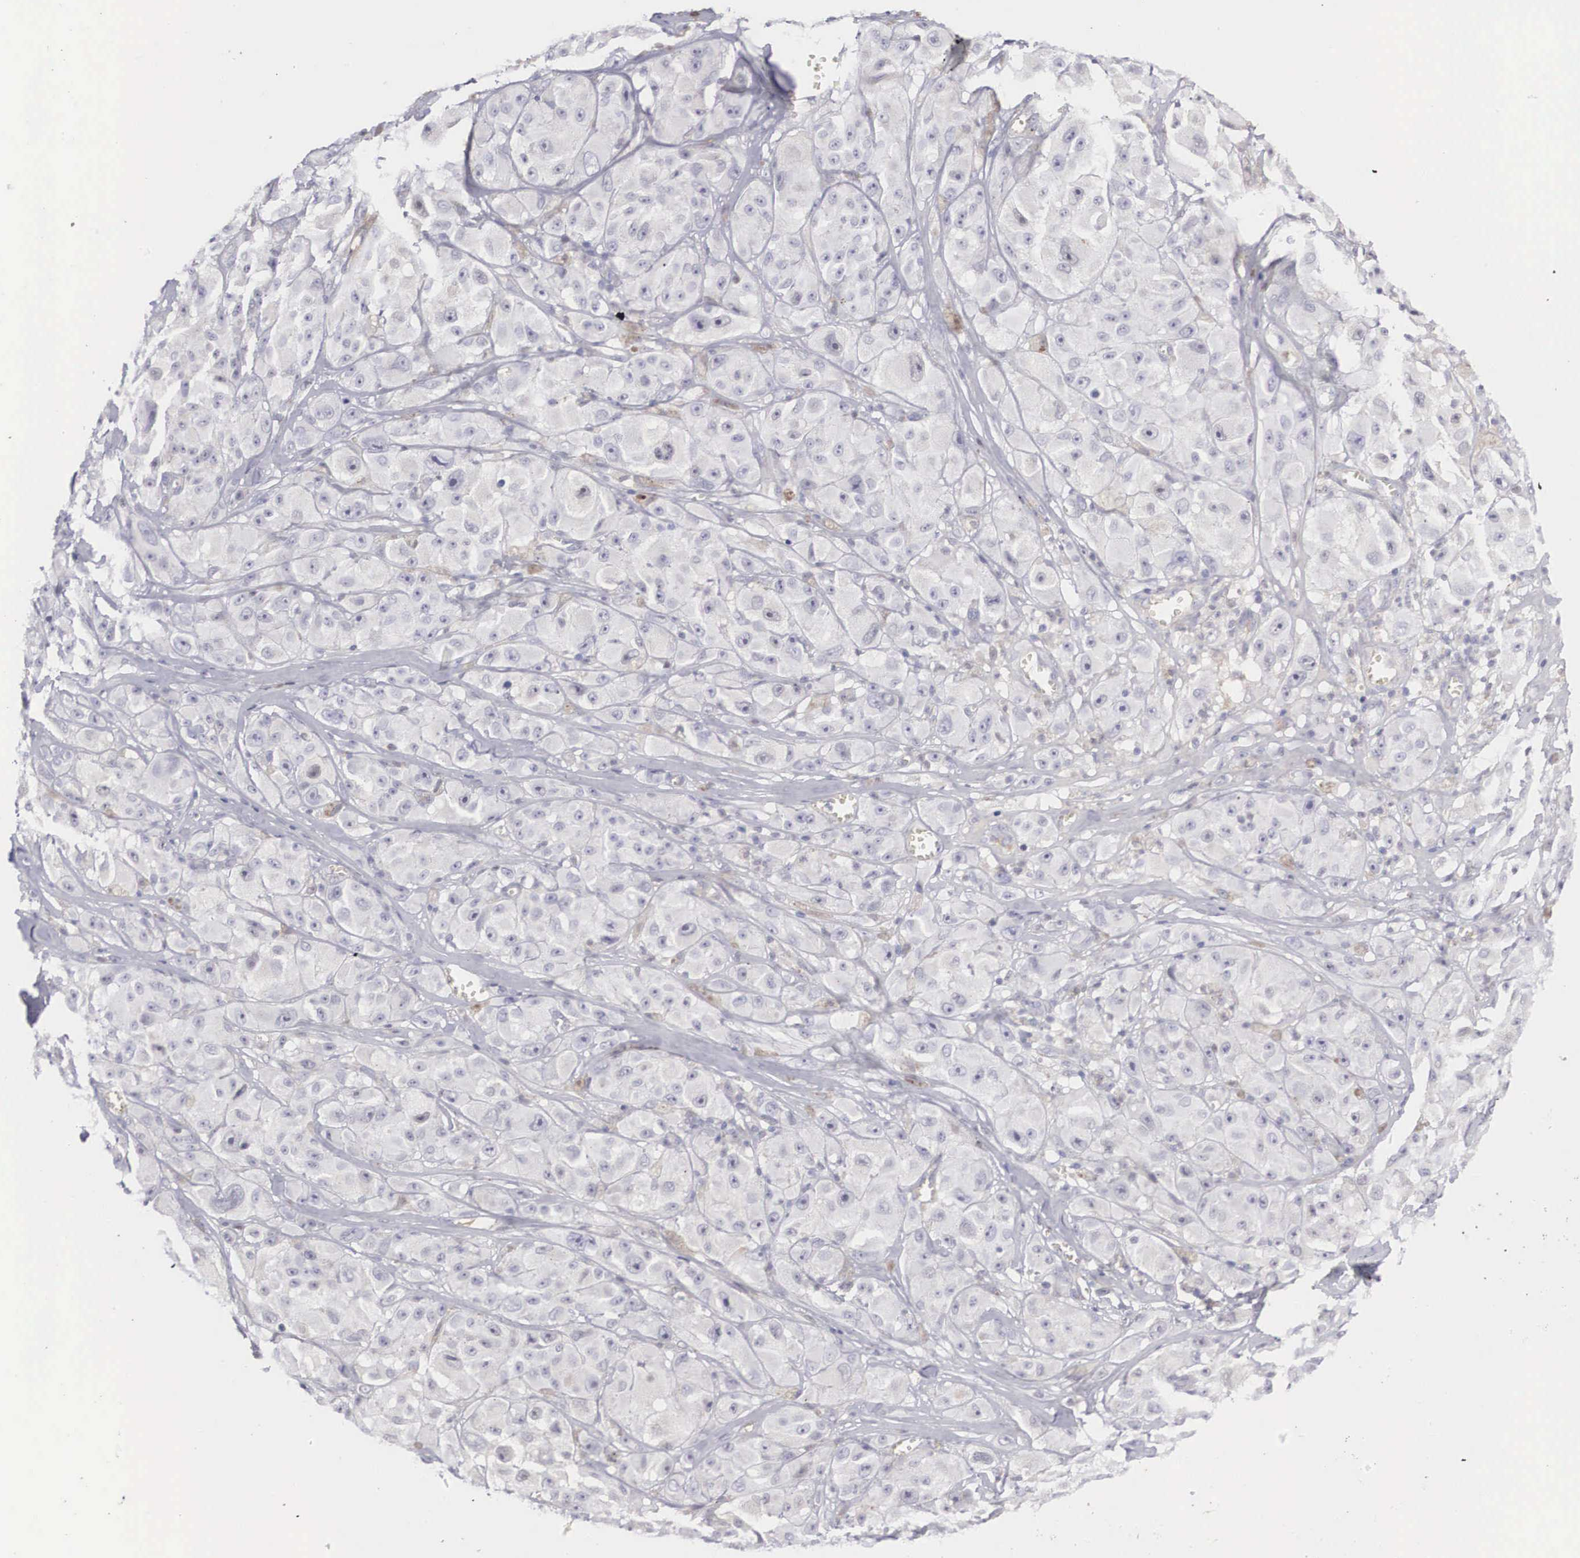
{"staining": {"intensity": "negative", "quantity": "none", "location": "none"}, "tissue": "melanoma", "cell_type": "Tumor cells", "image_type": "cancer", "snomed": [{"axis": "morphology", "description": "Malignant melanoma, NOS"}, {"axis": "topography", "description": "Skin"}], "caption": "High power microscopy histopathology image of an immunohistochemistry image of melanoma, revealing no significant staining in tumor cells.", "gene": "RBPJ", "patient": {"sex": "male", "age": 56}}